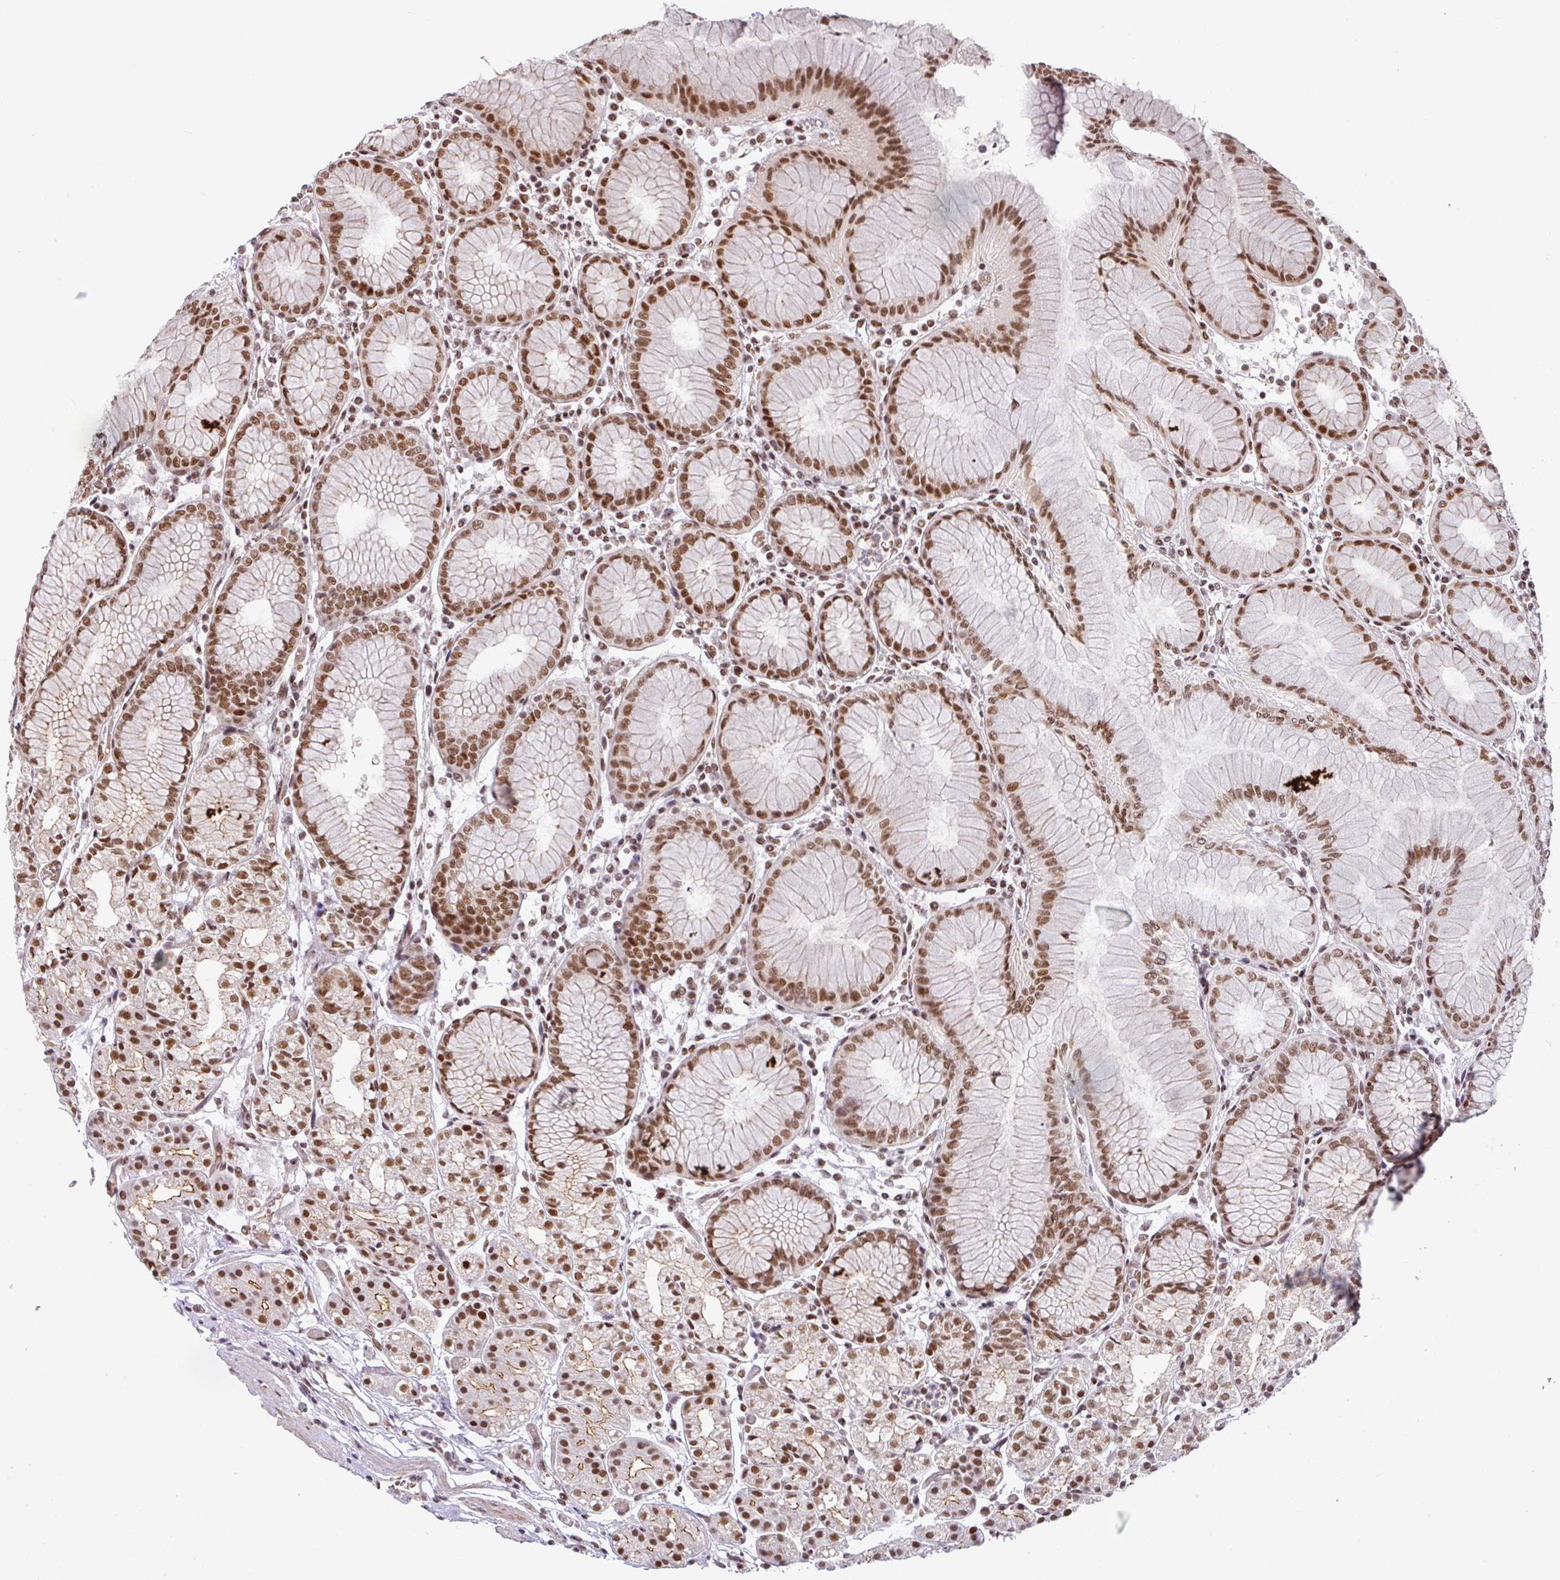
{"staining": {"intensity": "strong", "quantity": "25%-75%", "location": "cytoplasmic/membranous,nuclear"}, "tissue": "stomach", "cell_type": "Glandular cells", "image_type": "normal", "snomed": [{"axis": "morphology", "description": "Normal tissue, NOS"}, {"axis": "topography", "description": "Stomach"}], "caption": "Glandular cells reveal high levels of strong cytoplasmic/membranous,nuclear staining in about 25%-75% of cells in benign human stomach.", "gene": "NCOA5", "patient": {"sex": "female", "age": 57}}